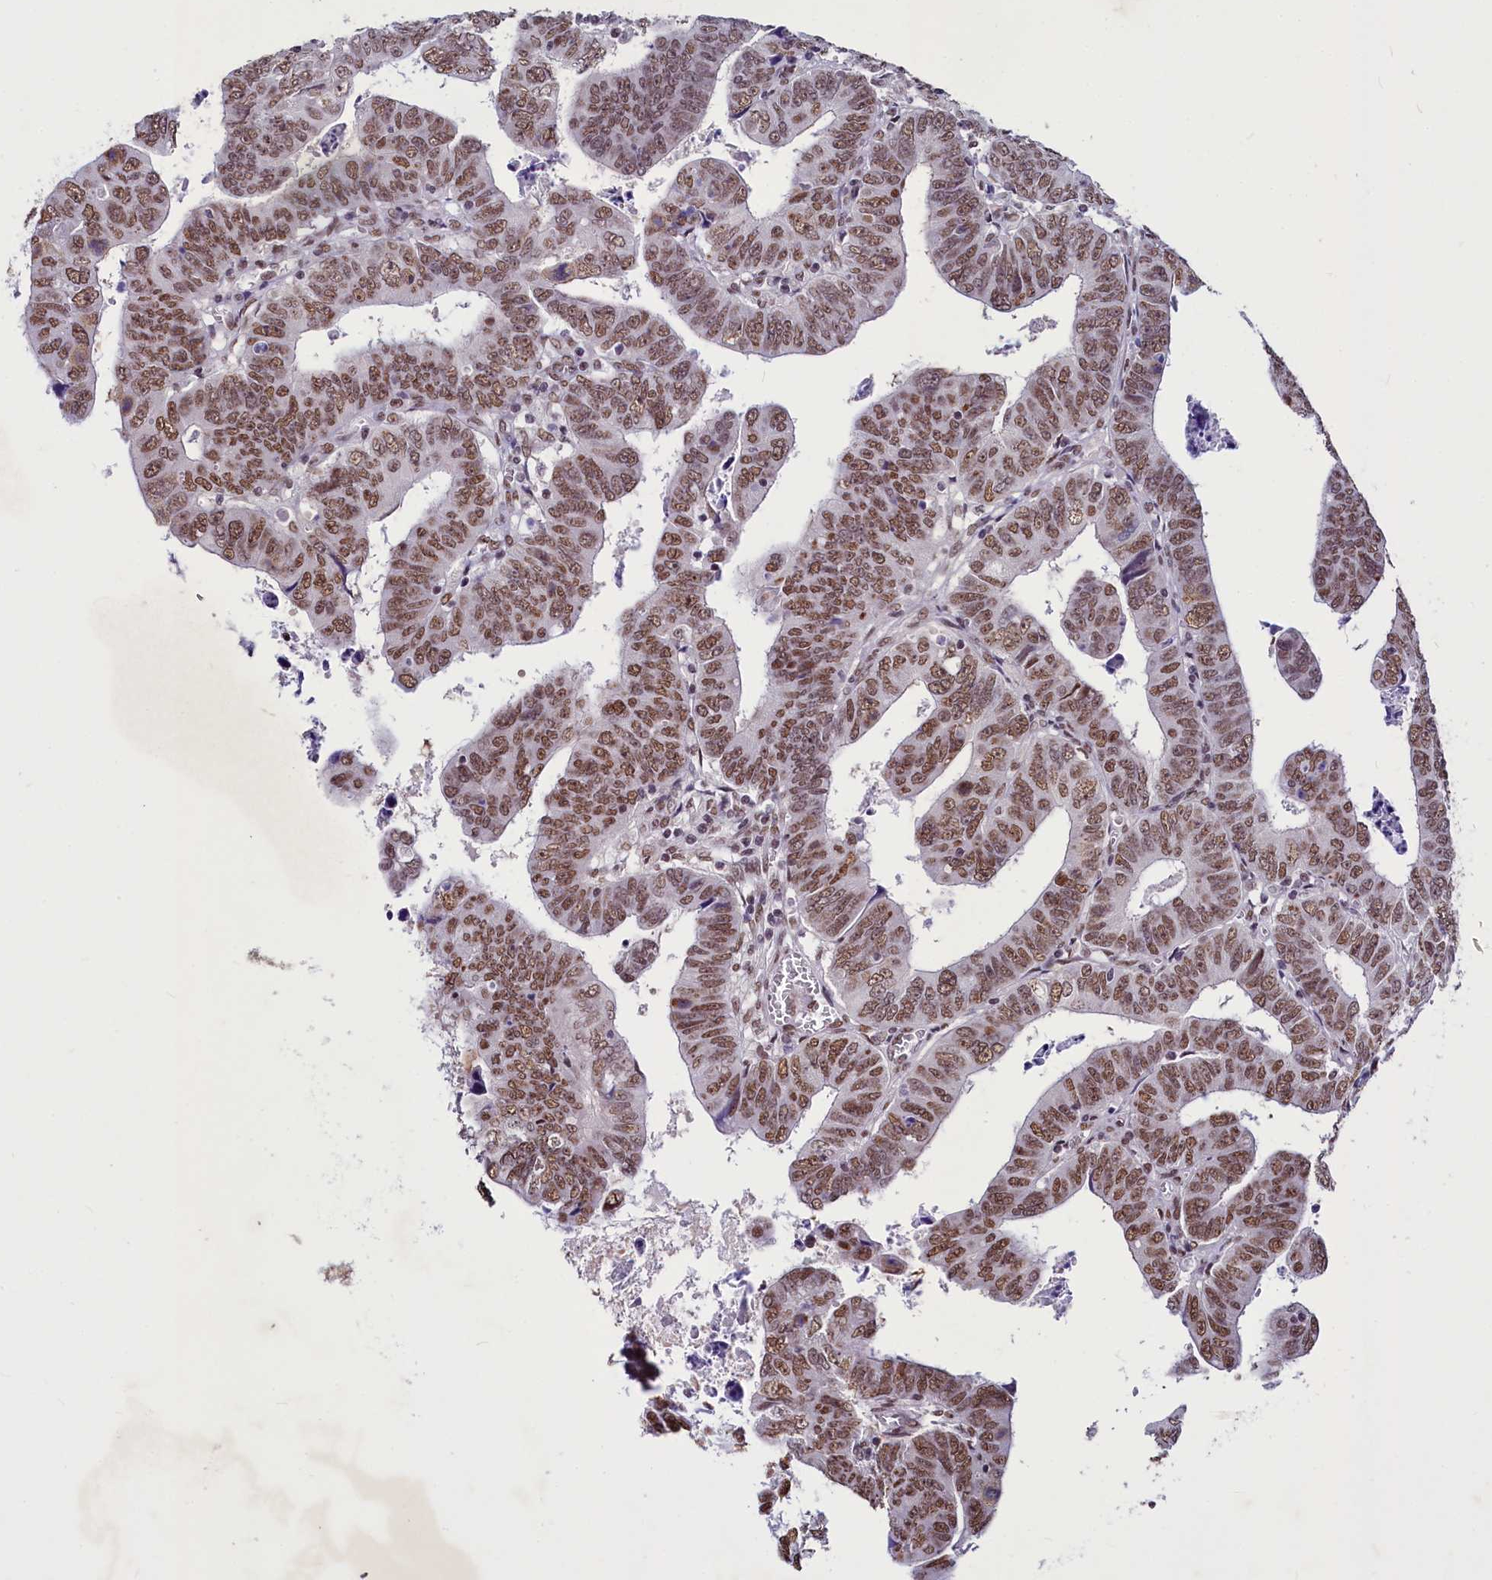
{"staining": {"intensity": "moderate", "quantity": ">75%", "location": "nuclear"}, "tissue": "colorectal cancer", "cell_type": "Tumor cells", "image_type": "cancer", "snomed": [{"axis": "morphology", "description": "Normal tissue, NOS"}, {"axis": "morphology", "description": "Adenocarcinoma, NOS"}, {"axis": "topography", "description": "Rectum"}], "caption": "Adenocarcinoma (colorectal) stained with a protein marker displays moderate staining in tumor cells.", "gene": "PARPBP", "patient": {"sex": "female", "age": 65}}